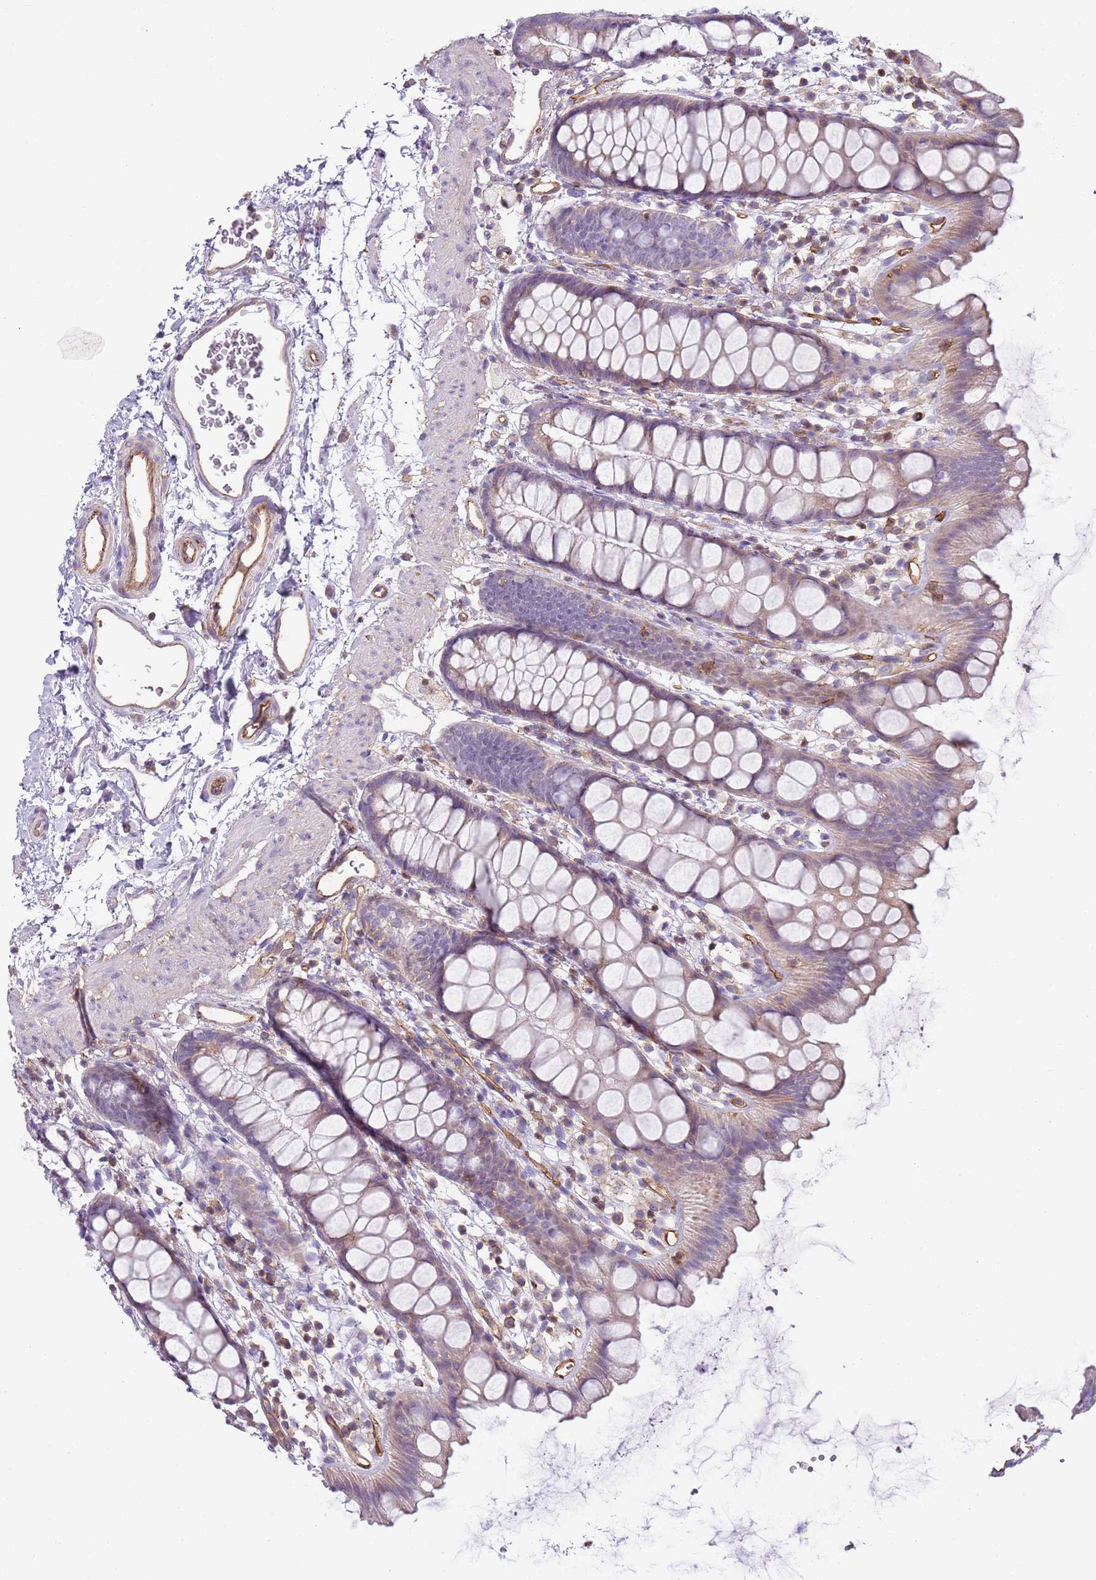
{"staining": {"intensity": "weak", "quantity": "25%-75%", "location": "cytoplasmic/membranous"}, "tissue": "rectum", "cell_type": "Glandular cells", "image_type": "normal", "snomed": [{"axis": "morphology", "description": "Normal tissue, NOS"}, {"axis": "topography", "description": "Rectum"}], "caption": "Immunohistochemical staining of benign rectum displays 25%-75% levels of weak cytoplasmic/membranous protein expression in about 25%-75% of glandular cells.", "gene": "GNAI1", "patient": {"sex": "female", "age": 65}}